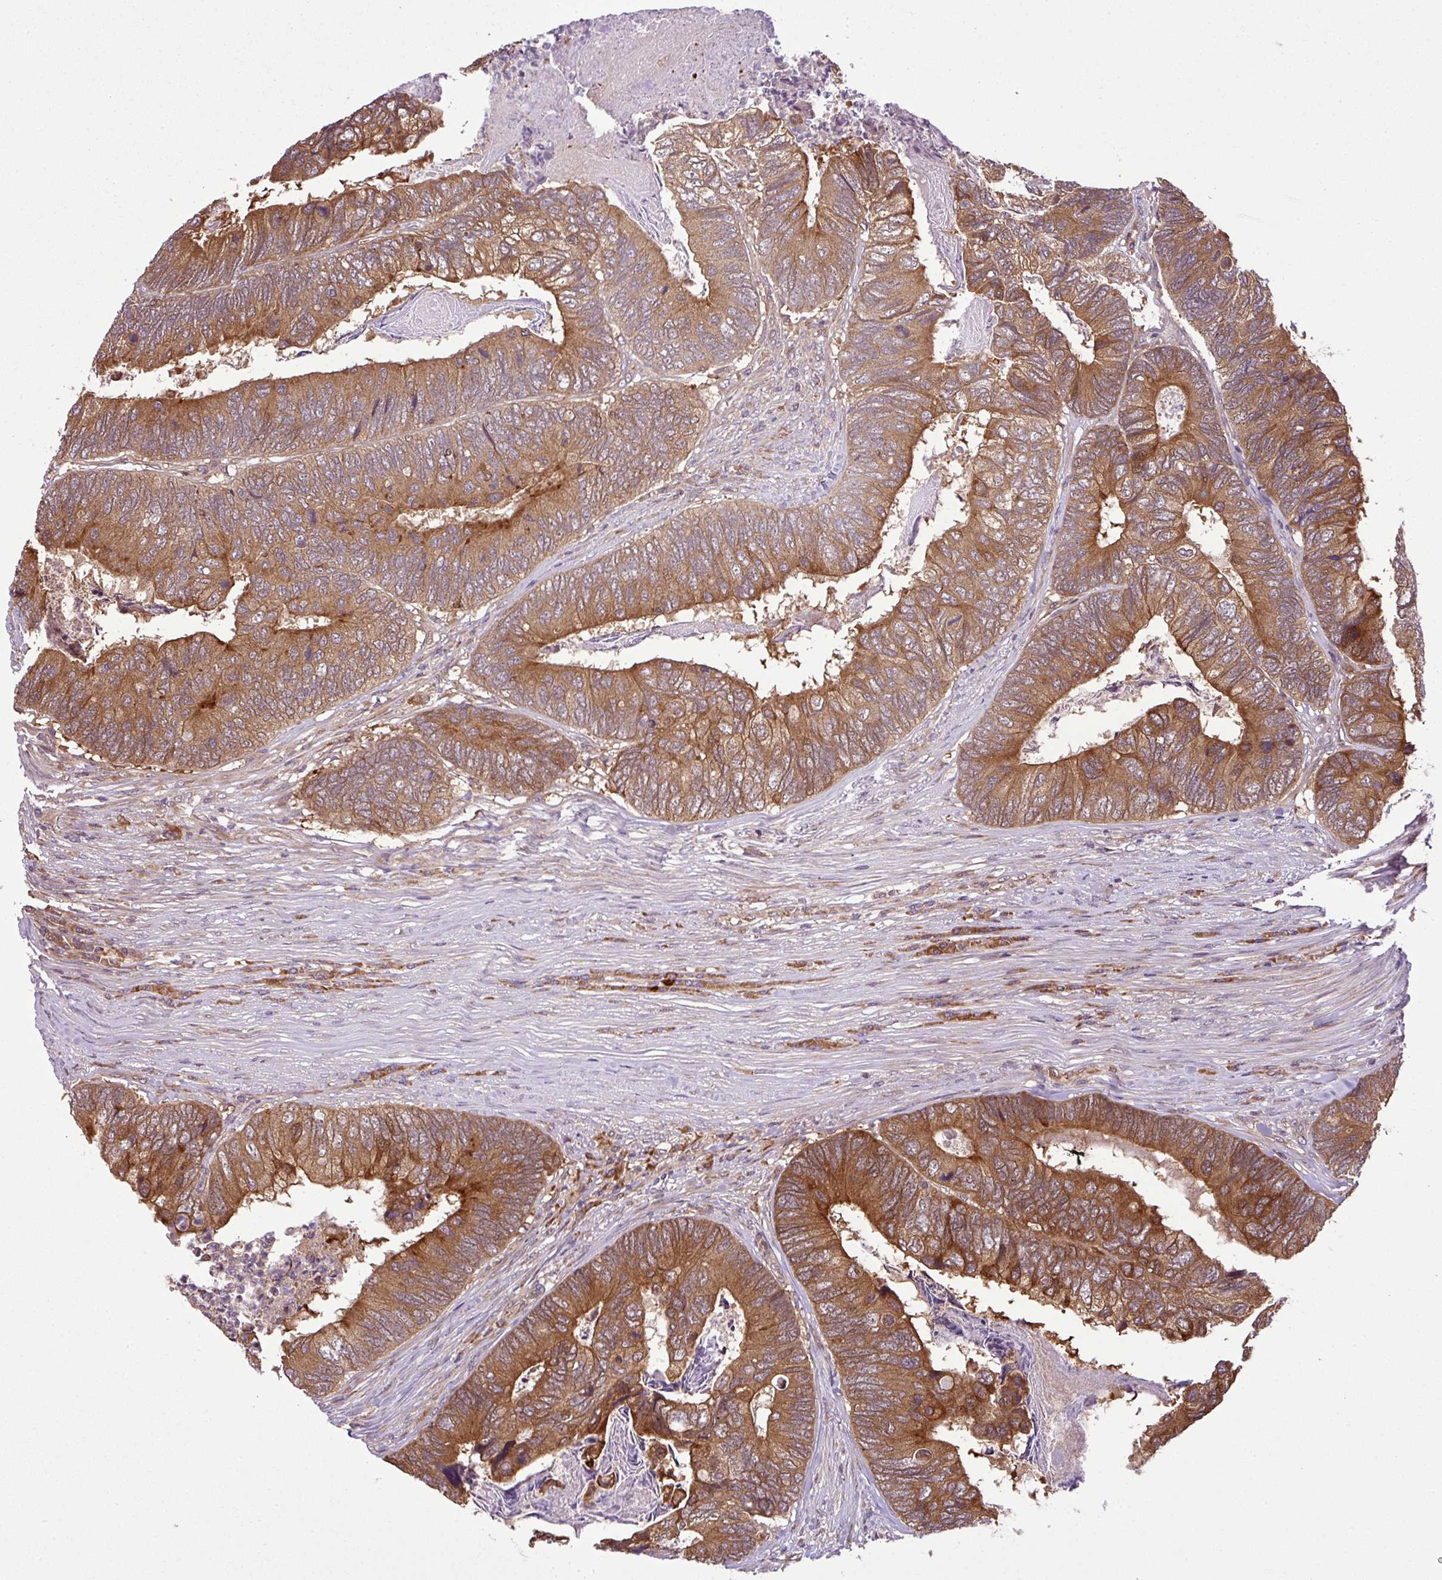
{"staining": {"intensity": "moderate", "quantity": ">75%", "location": "cytoplasmic/membranous"}, "tissue": "colorectal cancer", "cell_type": "Tumor cells", "image_type": "cancer", "snomed": [{"axis": "morphology", "description": "Adenocarcinoma, NOS"}, {"axis": "topography", "description": "Colon"}], "caption": "About >75% of tumor cells in human colorectal adenocarcinoma exhibit moderate cytoplasmic/membranous protein staining as visualized by brown immunohistochemical staining.", "gene": "DLGAP4", "patient": {"sex": "female", "age": 67}}